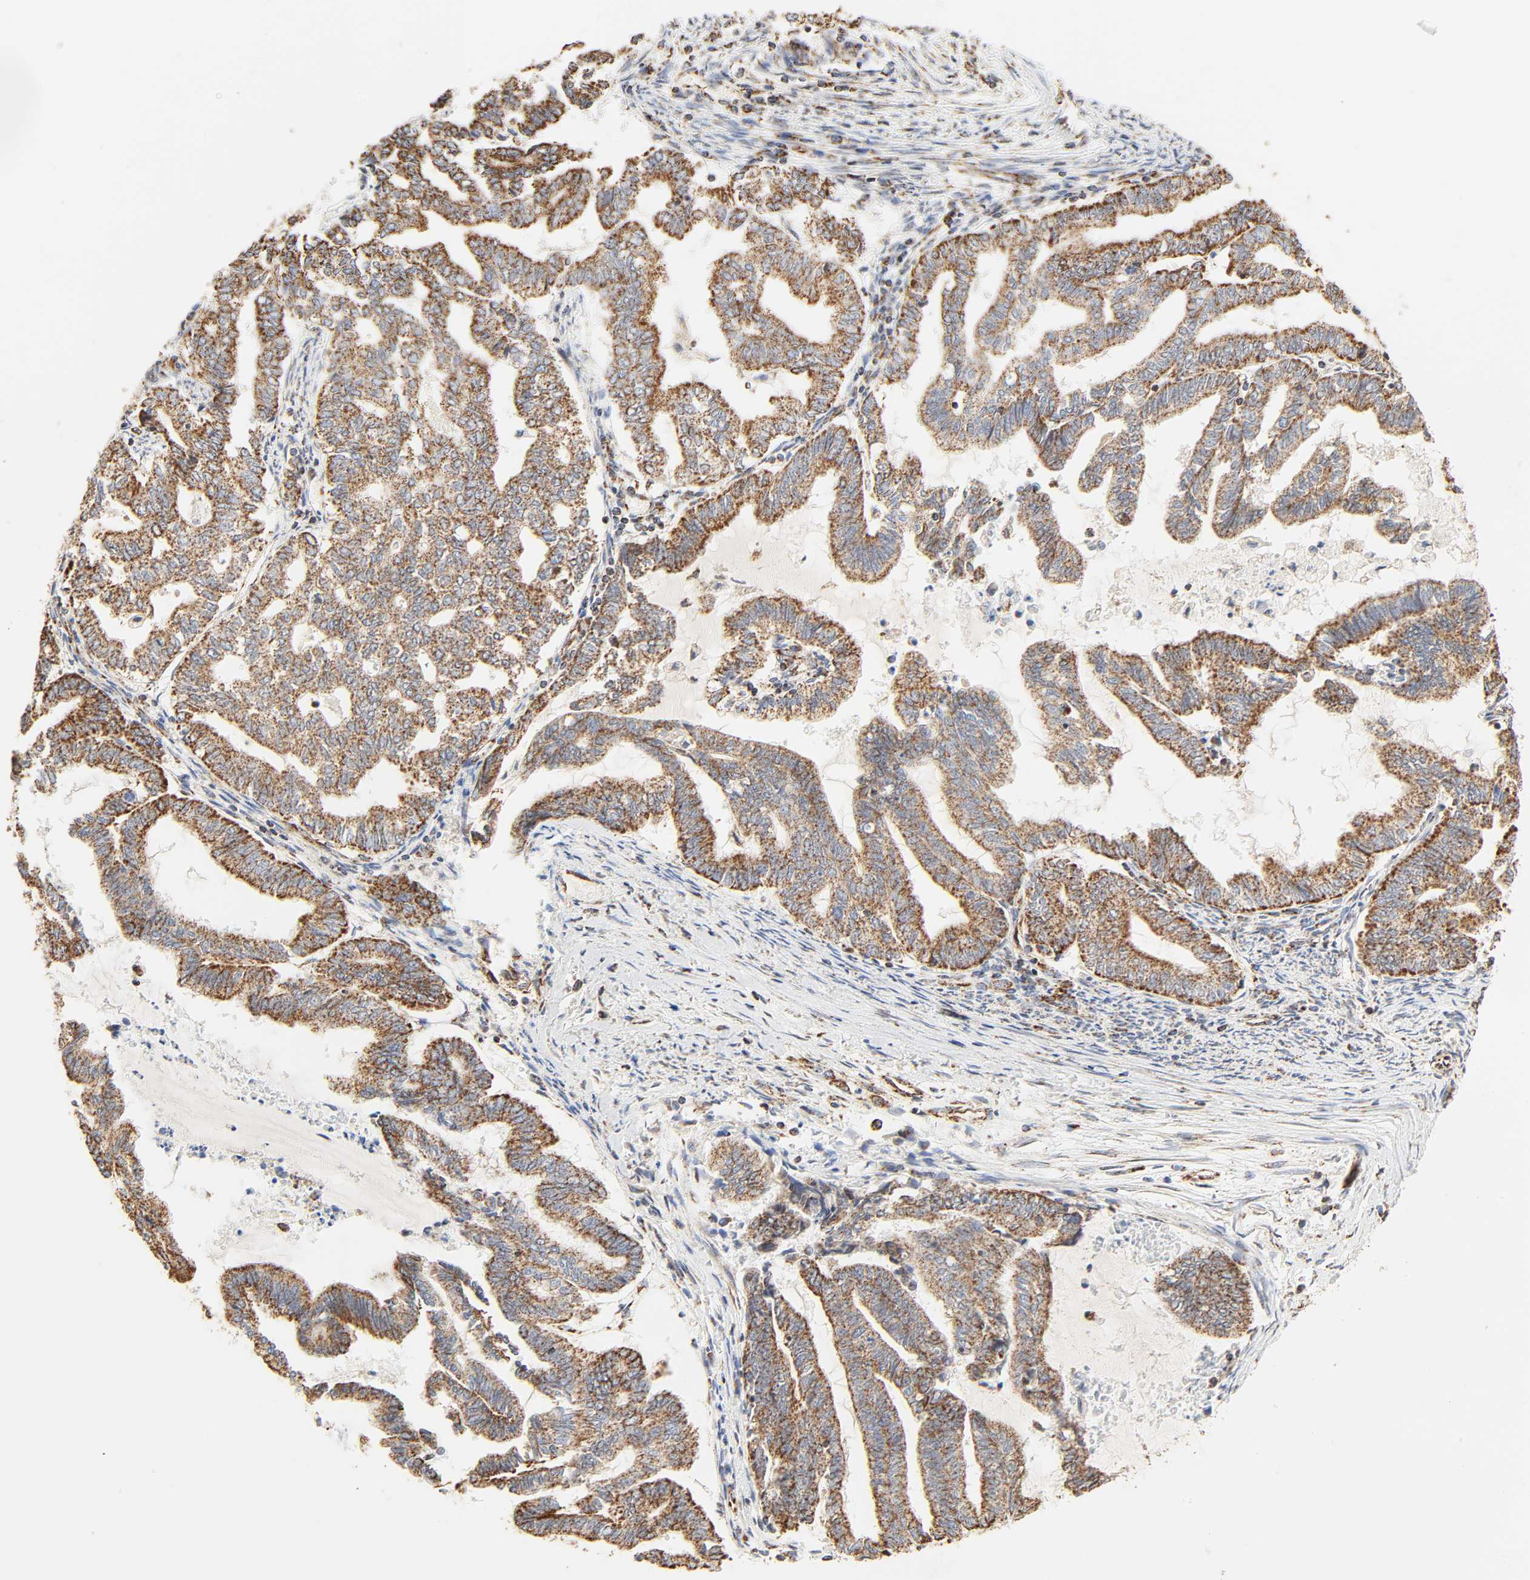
{"staining": {"intensity": "strong", "quantity": ">75%", "location": "cytoplasmic/membranous"}, "tissue": "endometrial cancer", "cell_type": "Tumor cells", "image_type": "cancer", "snomed": [{"axis": "morphology", "description": "Adenocarcinoma, NOS"}, {"axis": "topography", "description": "Endometrium"}], "caption": "About >75% of tumor cells in human endometrial cancer exhibit strong cytoplasmic/membranous protein staining as visualized by brown immunohistochemical staining.", "gene": "ZMAT5", "patient": {"sex": "female", "age": 79}}